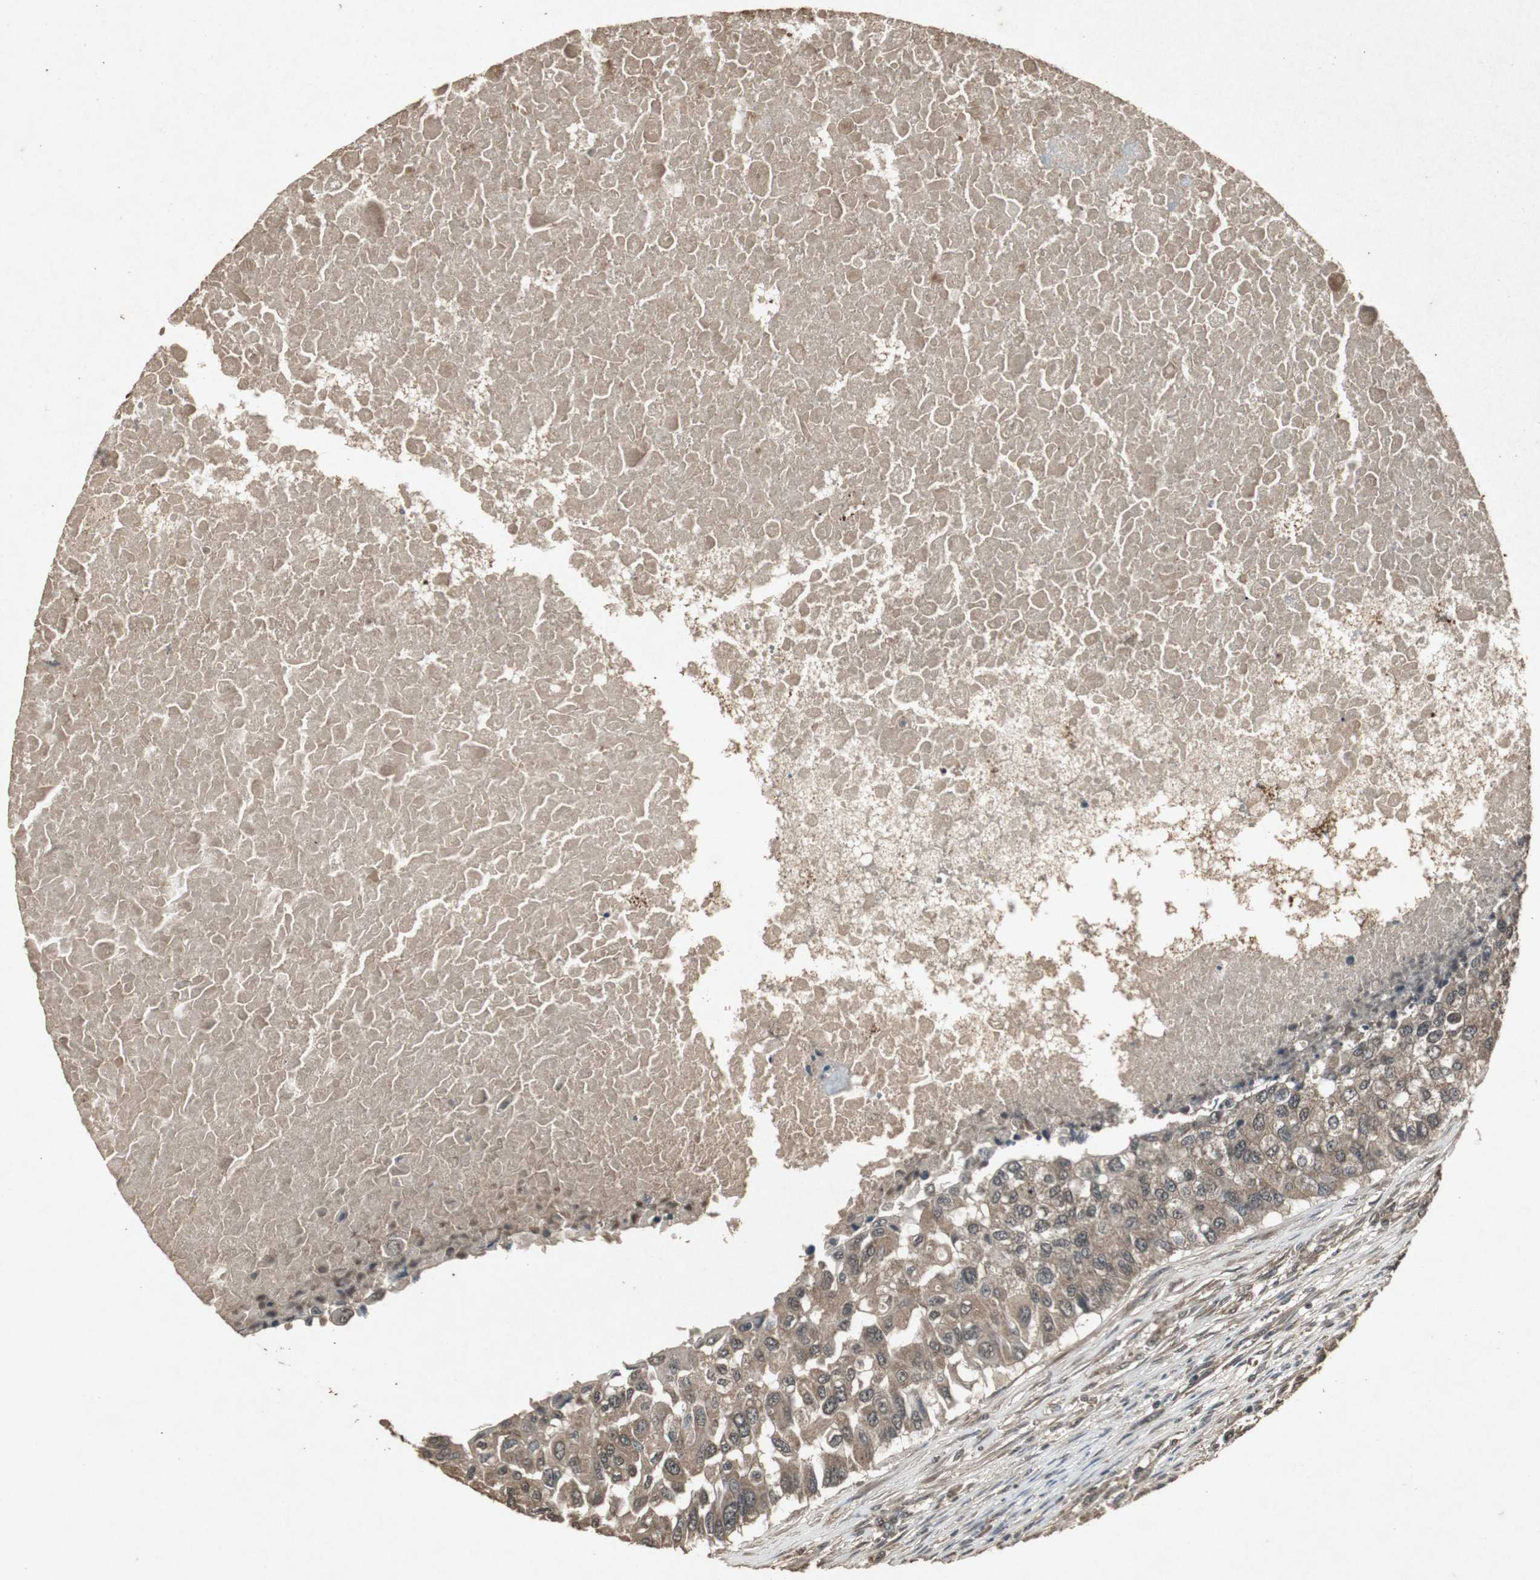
{"staining": {"intensity": "moderate", "quantity": ">75%", "location": "cytoplasmic/membranous,nuclear"}, "tissue": "breast cancer", "cell_type": "Tumor cells", "image_type": "cancer", "snomed": [{"axis": "morphology", "description": "Normal tissue, NOS"}, {"axis": "morphology", "description": "Duct carcinoma"}, {"axis": "topography", "description": "Breast"}], "caption": "Protein staining exhibits moderate cytoplasmic/membranous and nuclear positivity in approximately >75% of tumor cells in breast intraductal carcinoma.", "gene": "EMX1", "patient": {"sex": "female", "age": 49}}